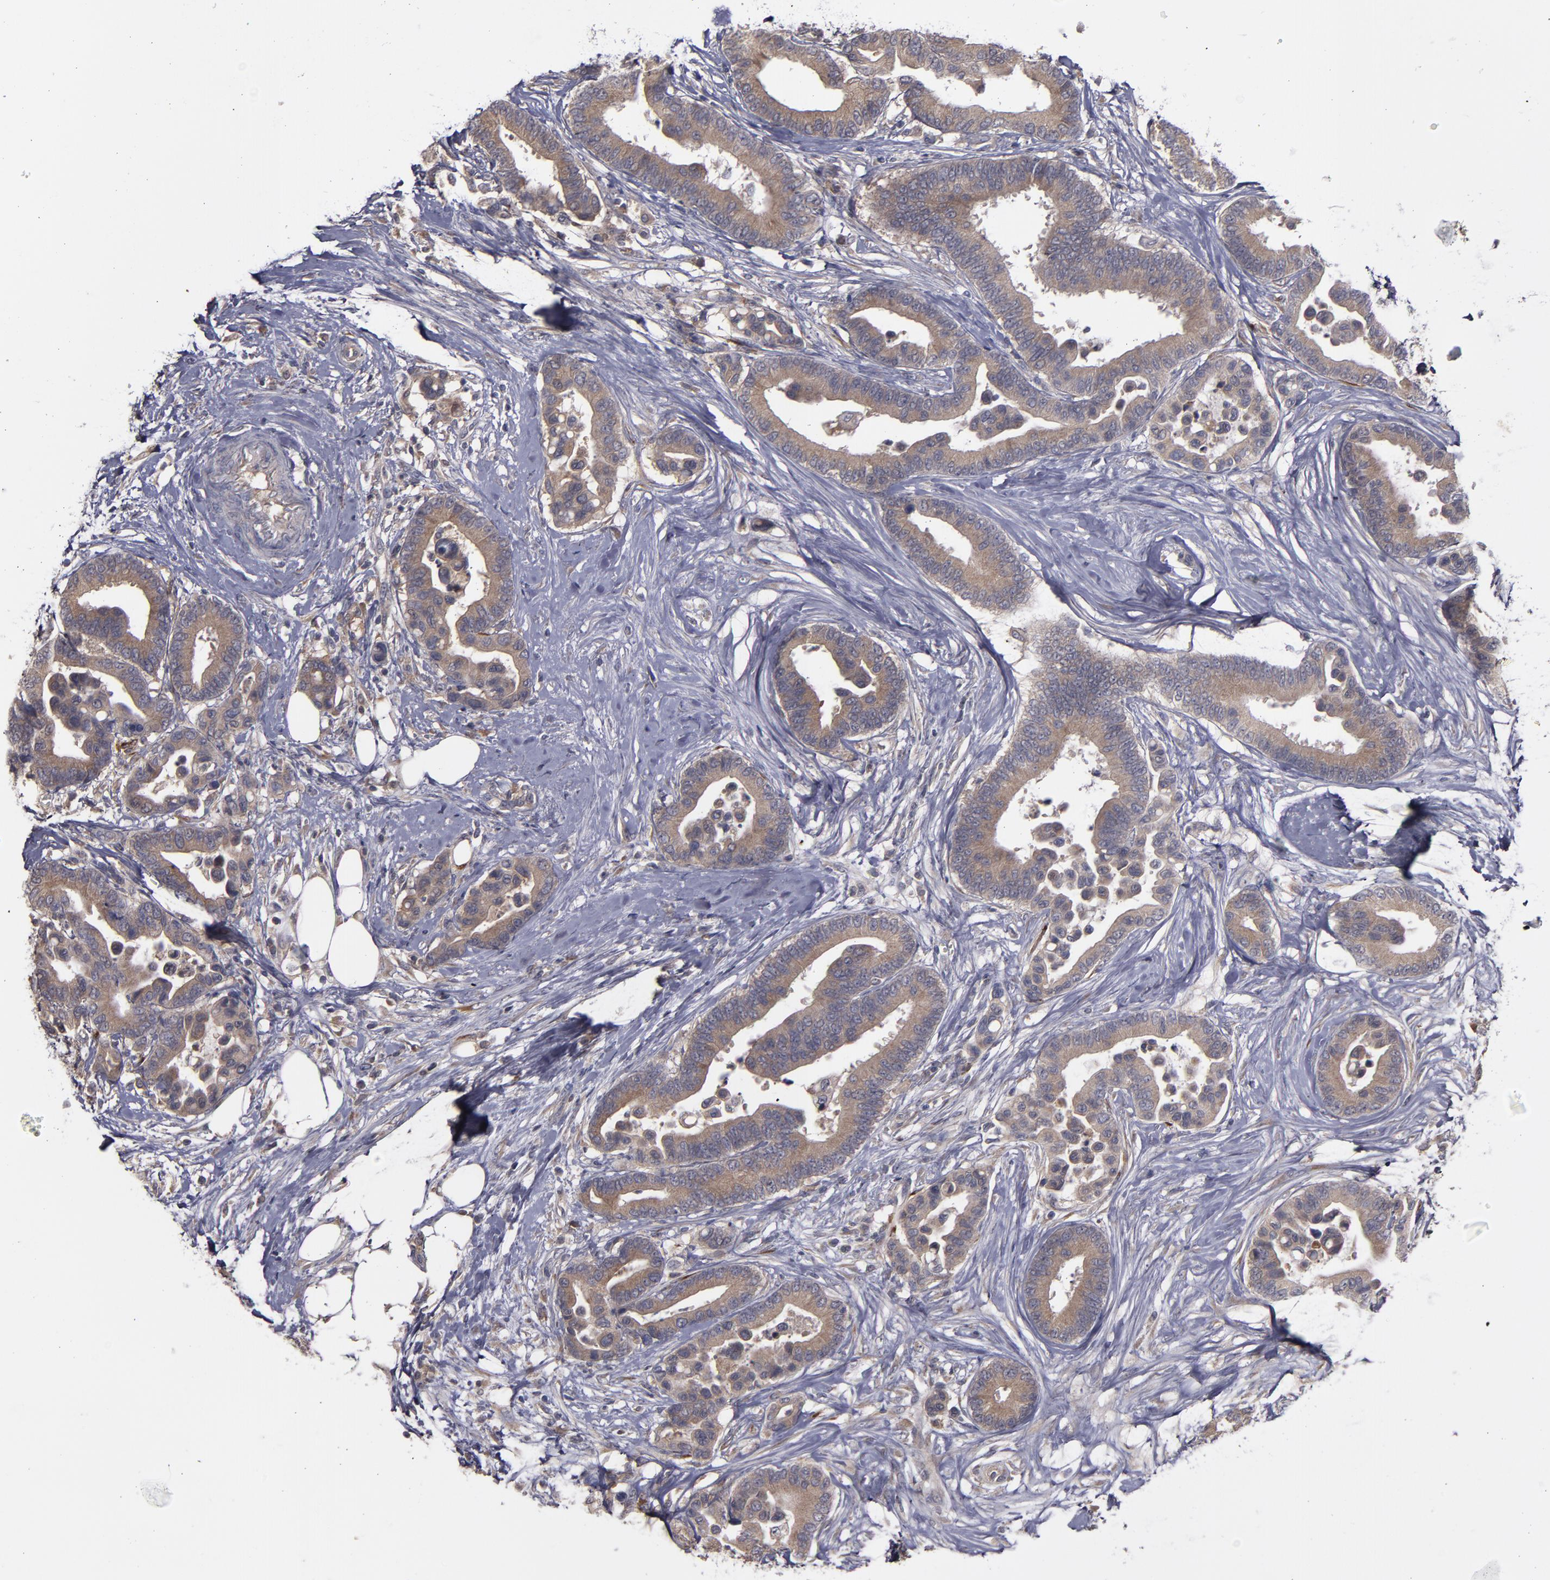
{"staining": {"intensity": "weak", "quantity": ">75%", "location": "cytoplasmic/membranous"}, "tissue": "colorectal cancer", "cell_type": "Tumor cells", "image_type": "cancer", "snomed": [{"axis": "morphology", "description": "Adenocarcinoma, NOS"}, {"axis": "topography", "description": "Colon"}], "caption": "Immunohistochemistry histopathology image of human colorectal cancer stained for a protein (brown), which demonstrates low levels of weak cytoplasmic/membranous expression in approximately >75% of tumor cells.", "gene": "MMP11", "patient": {"sex": "male", "age": 82}}